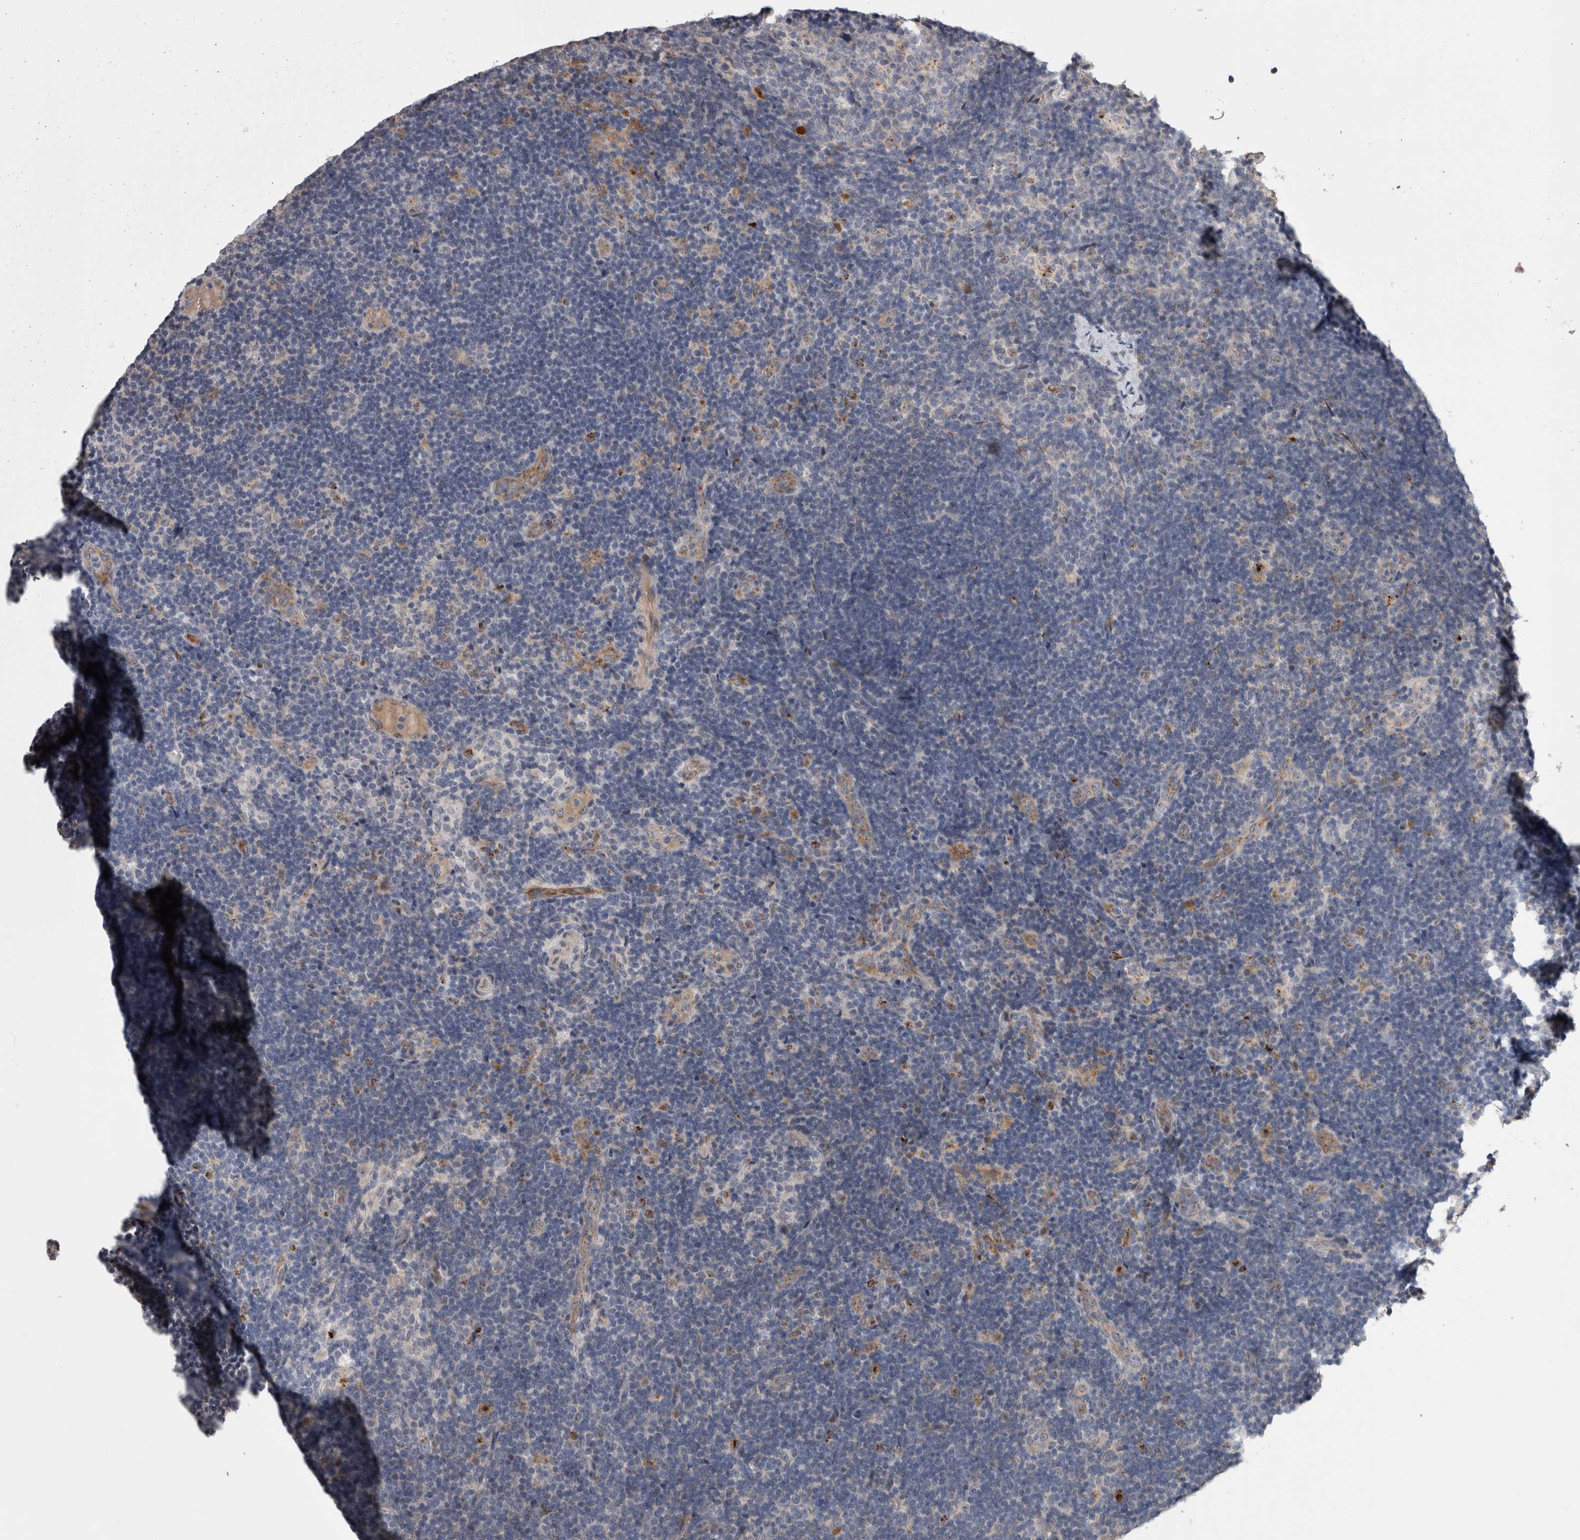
{"staining": {"intensity": "weak", "quantity": "<25%", "location": "cytoplasmic/membranous"}, "tissue": "lymph node", "cell_type": "Germinal center cells", "image_type": "normal", "snomed": [{"axis": "morphology", "description": "Normal tissue, NOS"}, {"axis": "topography", "description": "Lymph node"}], "caption": "This is a image of immunohistochemistry (IHC) staining of unremarkable lymph node, which shows no positivity in germinal center cells.", "gene": "STC1", "patient": {"sex": "female", "age": 22}}